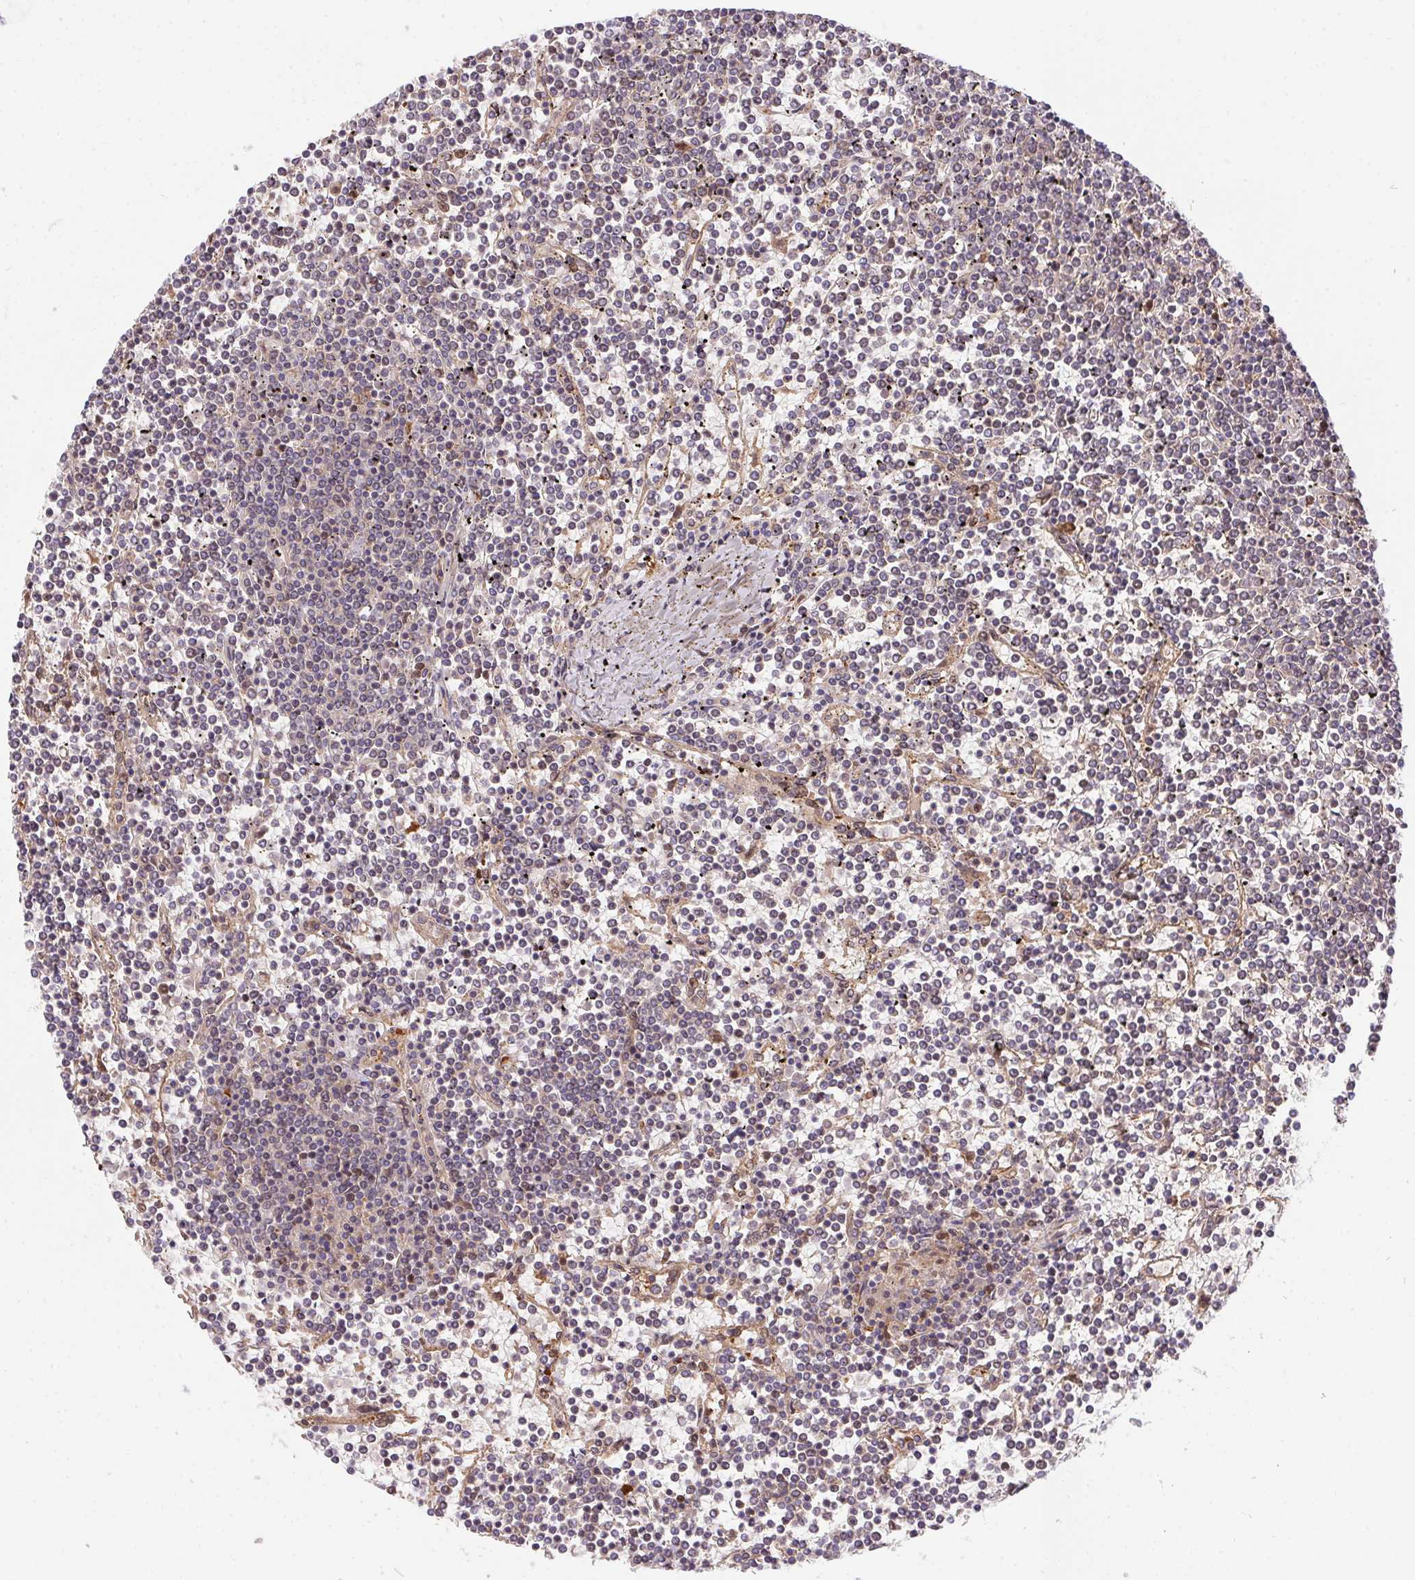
{"staining": {"intensity": "negative", "quantity": "none", "location": "none"}, "tissue": "lymphoma", "cell_type": "Tumor cells", "image_type": "cancer", "snomed": [{"axis": "morphology", "description": "Malignant lymphoma, non-Hodgkin's type, Low grade"}, {"axis": "topography", "description": "Spleen"}], "caption": "Malignant lymphoma, non-Hodgkin's type (low-grade) stained for a protein using IHC demonstrates no staining tumor cells.", "gene": "NUDT16", "patient": {"sex": "female", "age": 19}}